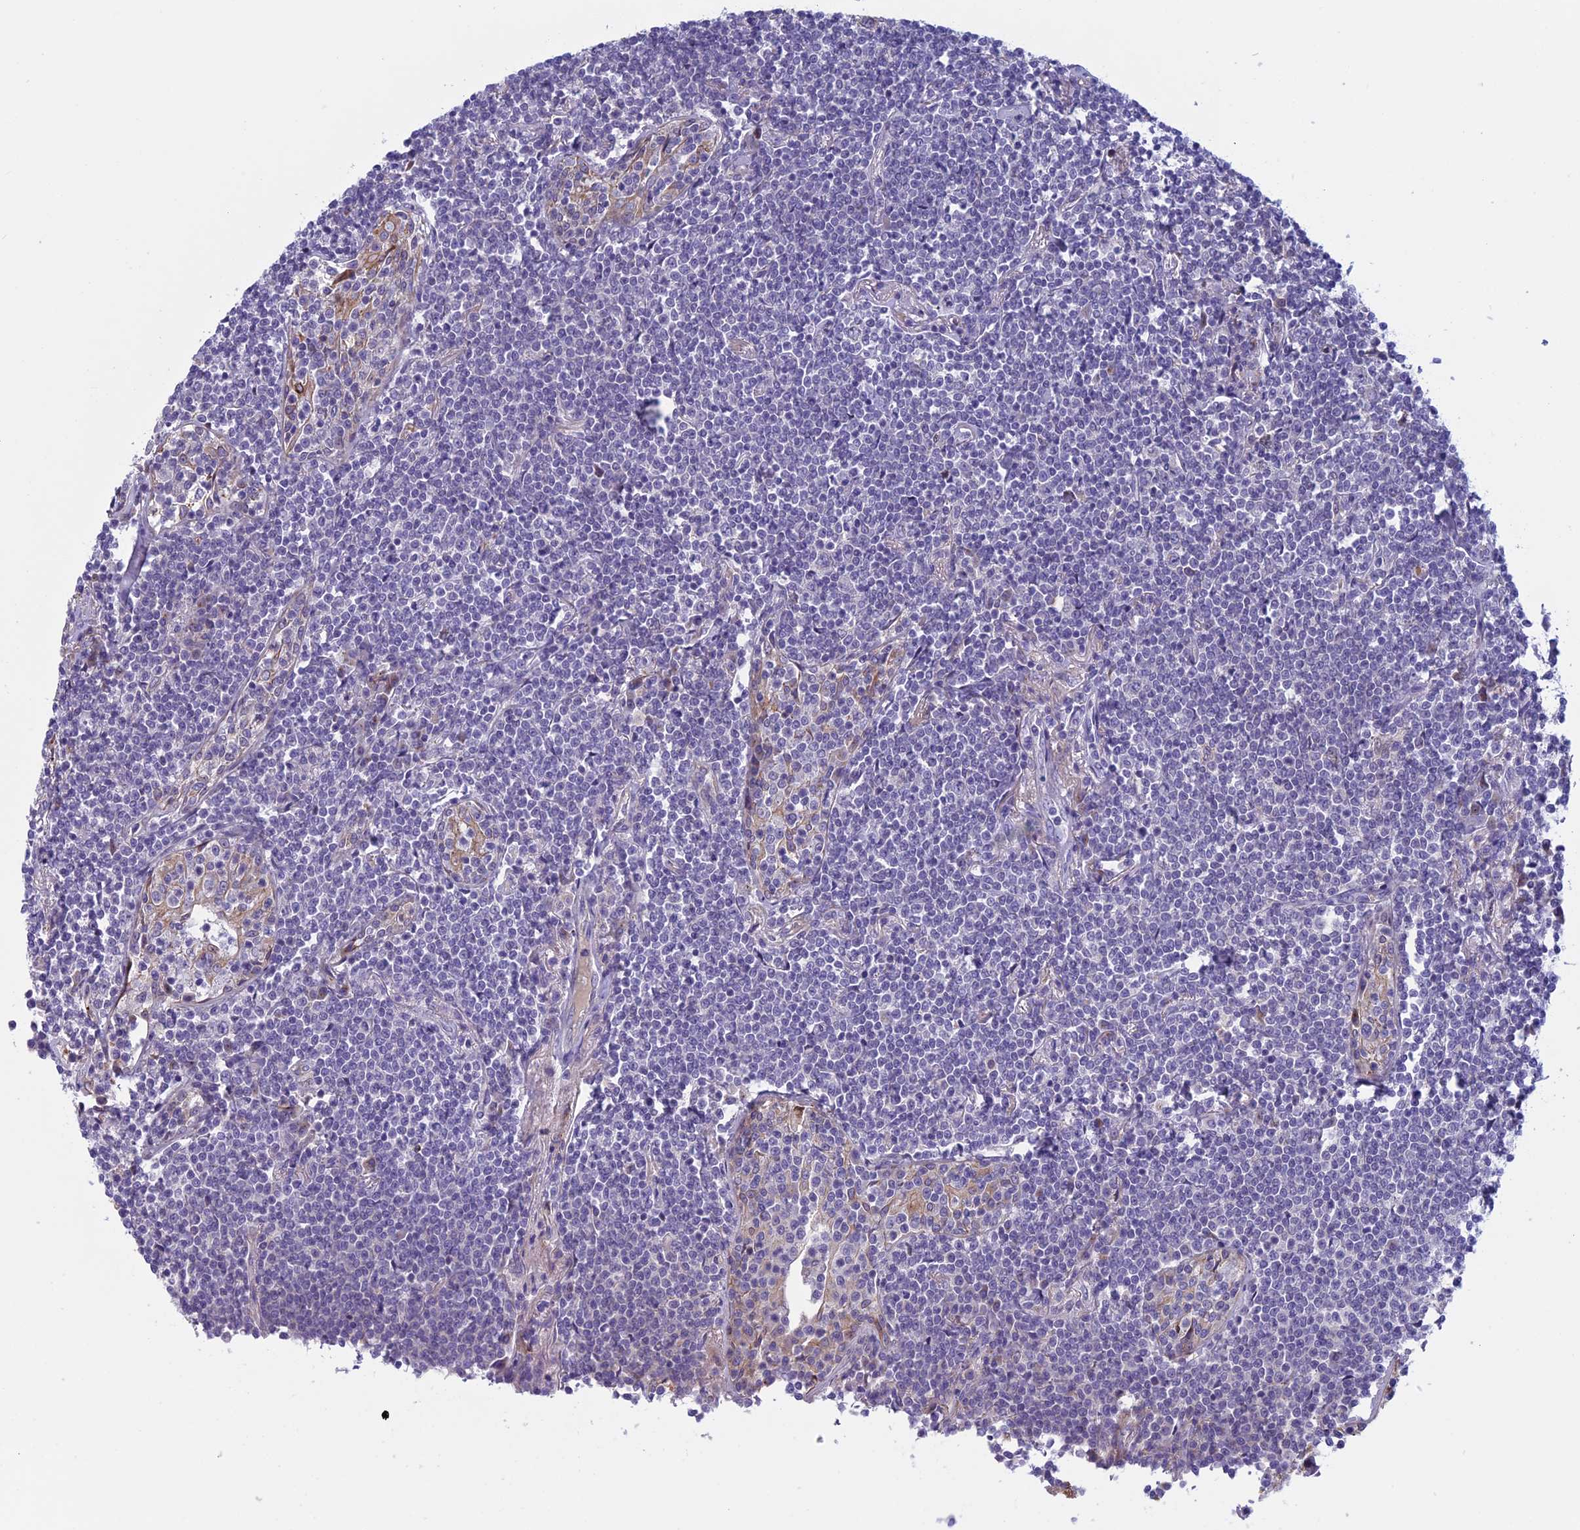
{"staining": {"intensity": "negative", "quantity": "none", "location": "none"}, "tissue": "lymphoma", "cell_type": "Tumor cells", "image_type": "cancer", "snomed": [{"axis": "morphology", "description": "Malignant lymphoma, non-Hodgkin's type, Low grade"}, {"axis": "topography", "description": "Lung"}], "caption": "Immunohistochemistry (IHC) of human lymphoma reveals no positivity in tumor cells. The staining is performed using DAB brown chromogen with nuclei counter-stained in using hematoxylin.", "gene": "ANGPTL2", "patient": {"sex": "female", "age": 71}}